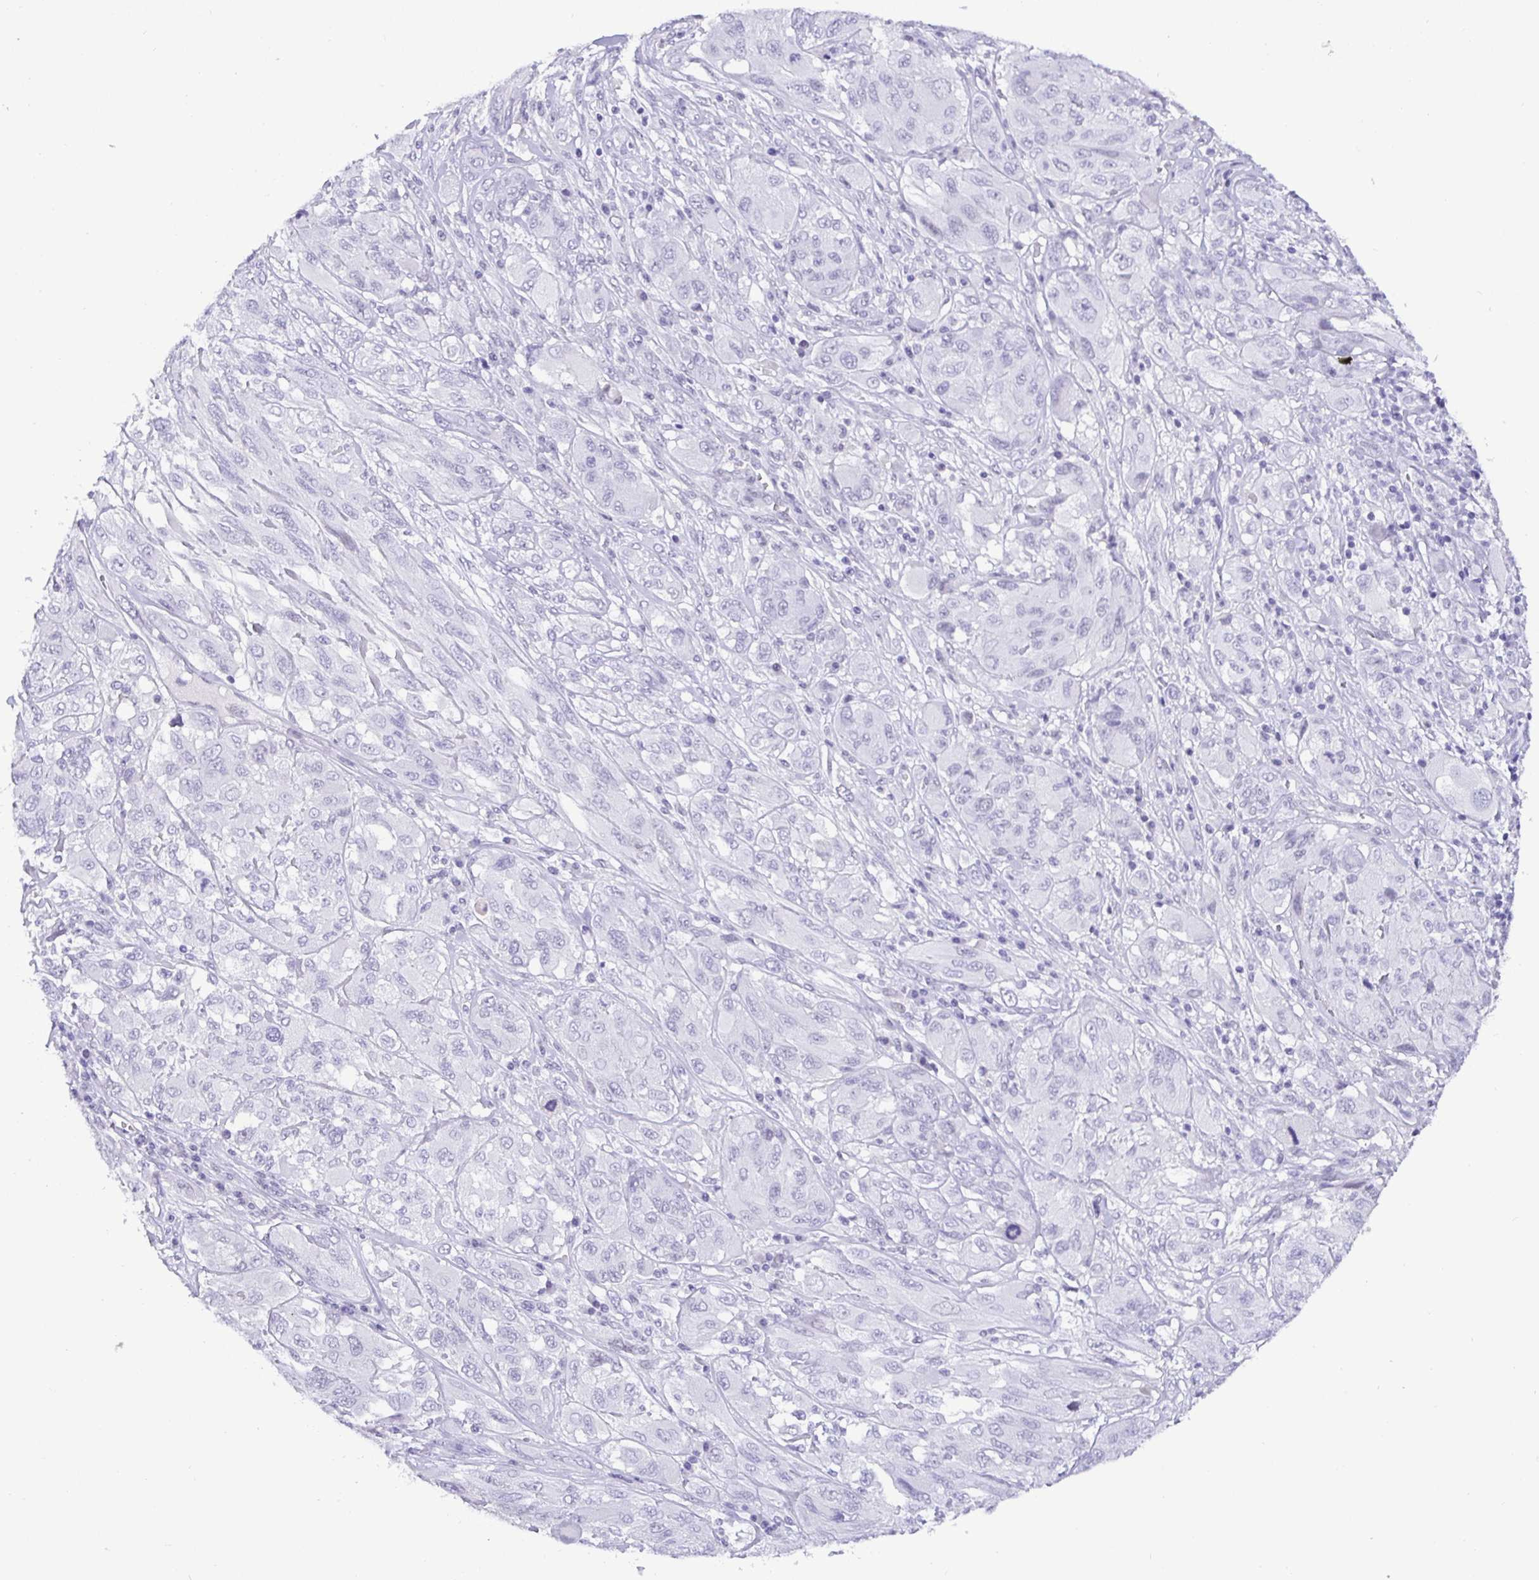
{"staining": {"intensity": "negative", "quantity": "none", "location": "none"}, "tissue": "melanoma", "cell_type": "Tumor cells", "image_type": "cancer", "snomed": [{"axis": "morphology", "description": "Malignant melanoma, NOS"}, {"axis": "topography", "description": "Skin"}], "caption": "The photomicrograph shows no staining of tumor cells in malignant melanoma.", "gene": "NUP188", "patient": {"sex": "female", "age": 91}}